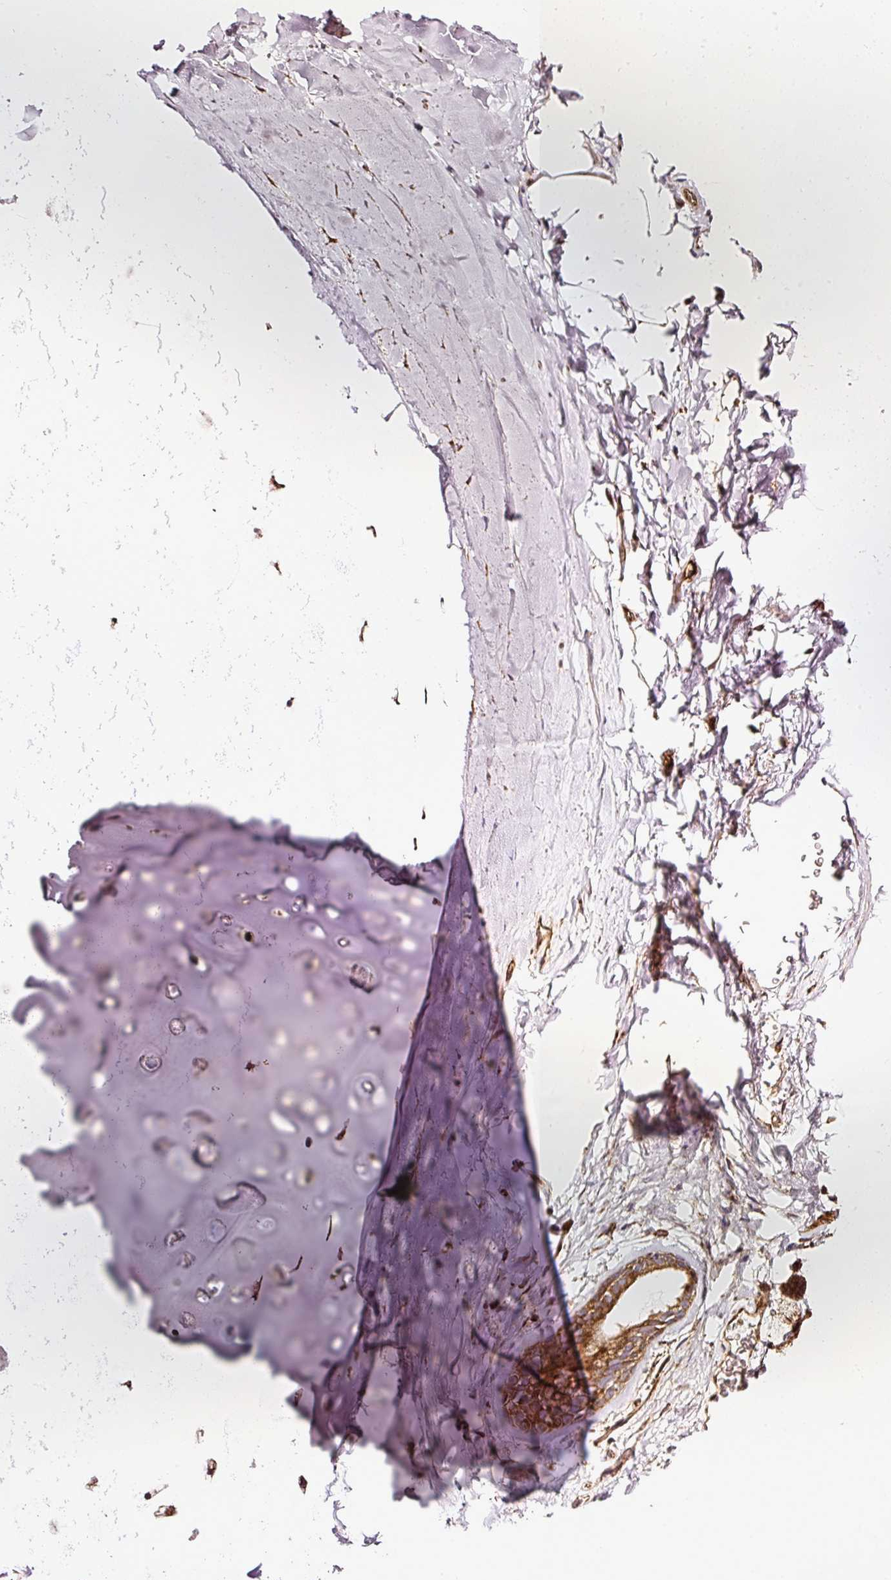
{"staining": {"intensity": "moderate", "quantity": ">75%", "location": "cytoplasmic/membranous"}, "tissue": "soft tissue", "cell_type": "Chondrocytes", "image_type": "normal", "snomed": [{"axis": "morphology", "description": "Normal tissue, NOS"}, {"axis": "morphology", "description": "Squamous cell carcinoma, NOS"}, {"axis": "topography", "description": "Bronchus"}, {"axis": "topography", "description": "Lung"}], "caption": "A high-resolution image shows immunohistochemistry staining of benign soft tissue, which exhibits moderate cytoplasmic/membranous staining in about >75% of chondrocytes.", "gene": "ISCU", "patient": {"sex": "female", "age": 70}}